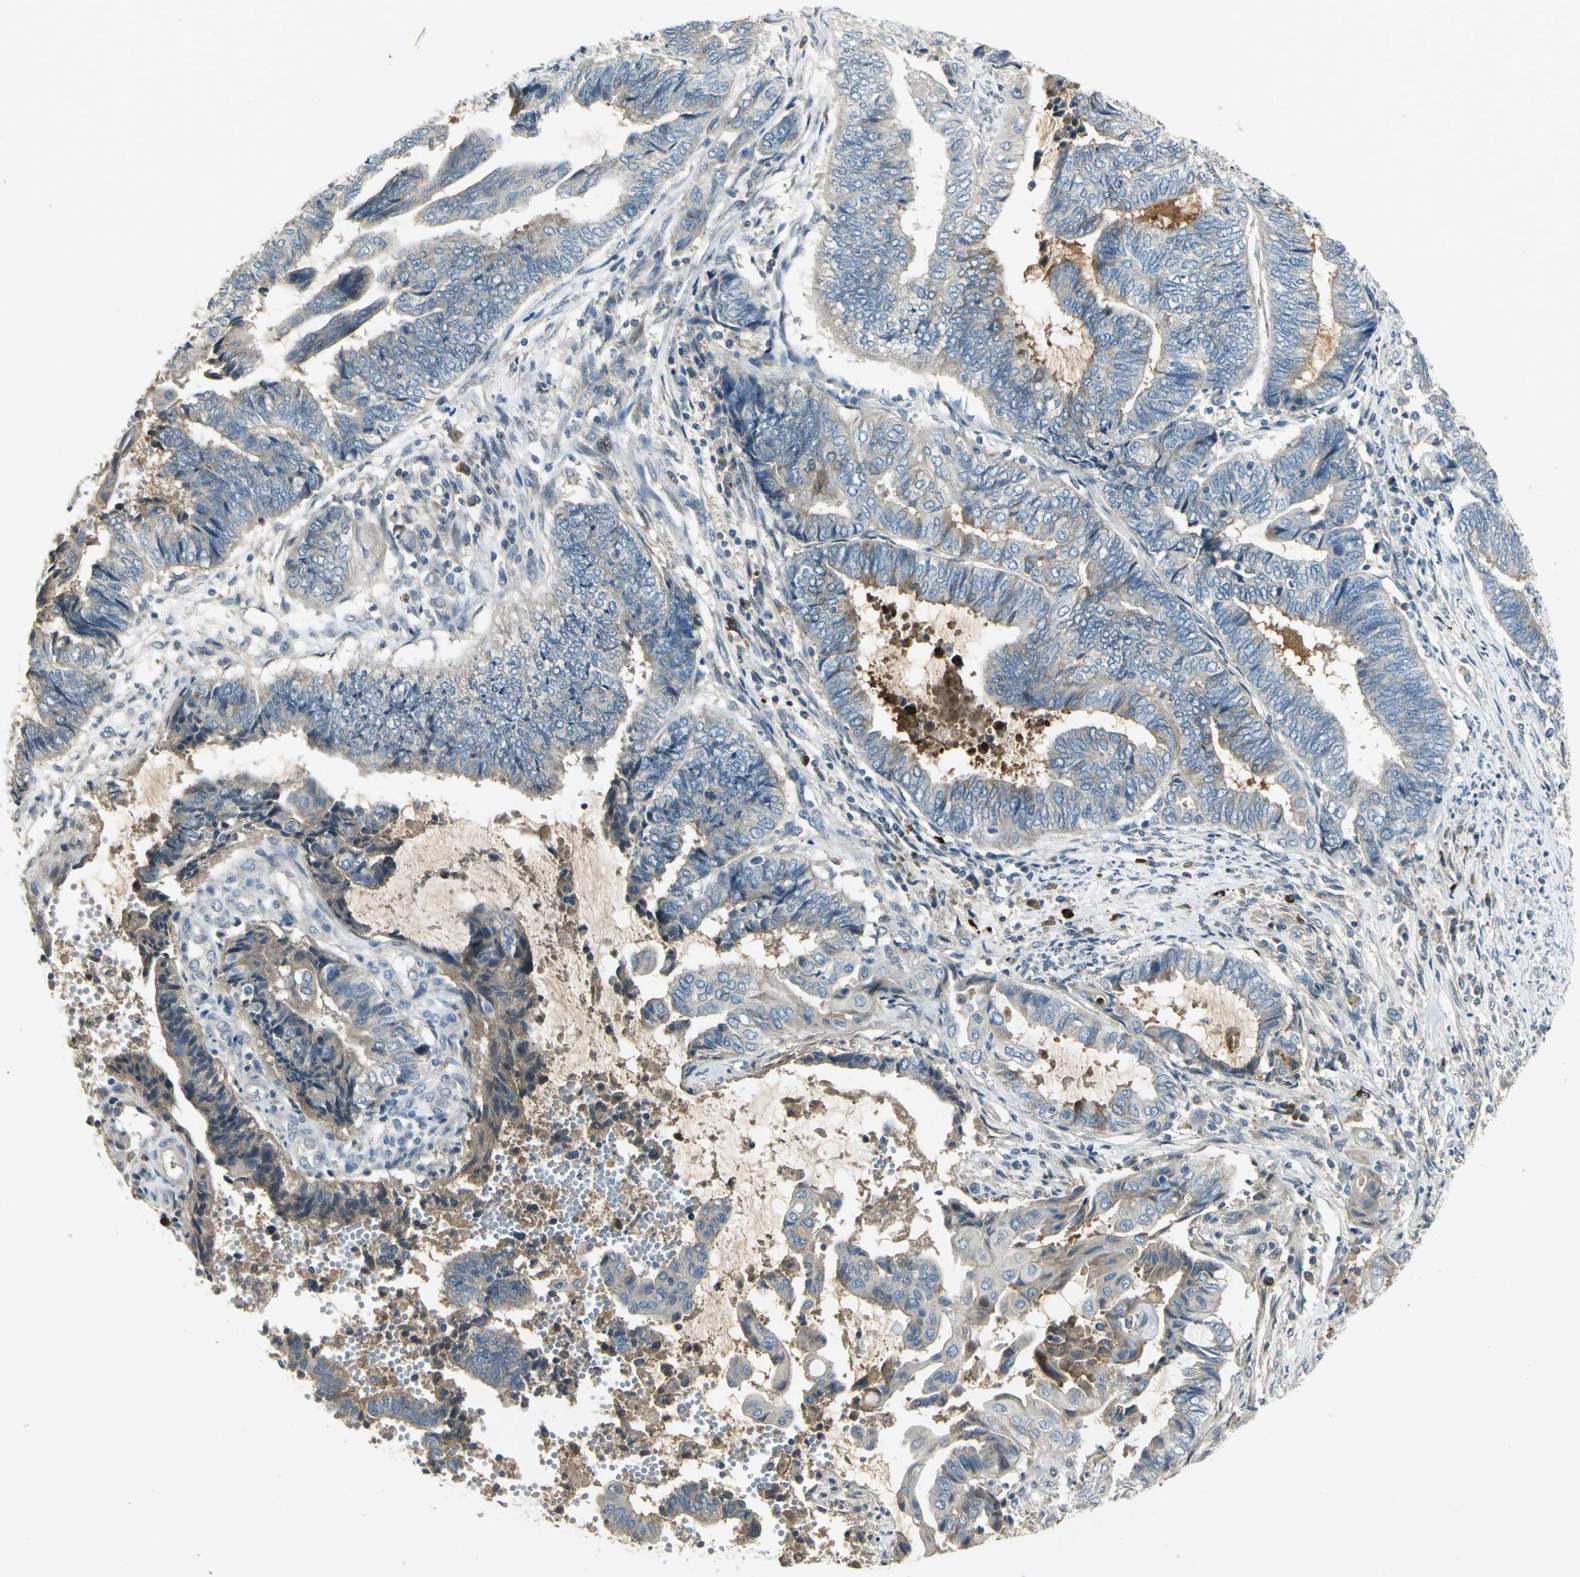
{"staining": {"intensity": "negative", "quantity": "none", "location": "none"}, "tissue": "endometrial cancer", "cell_type": "Tumor cells", "image_type": "cancer", "snomed": [{"axis": "morphology", "description": "Adenocarcinoma, NOS"}, {"axis": "topography", "description": "Uterus"}, {"axis": "topography", "description": "Endometrium"}], "caption": "A histopathology image of endometrial cancer (adenocarcinoma) stained for a protein demonstrates no brown staining in tumor cells.", "gene": "PROC", "patient": {"sex": "female", "age": 70}}